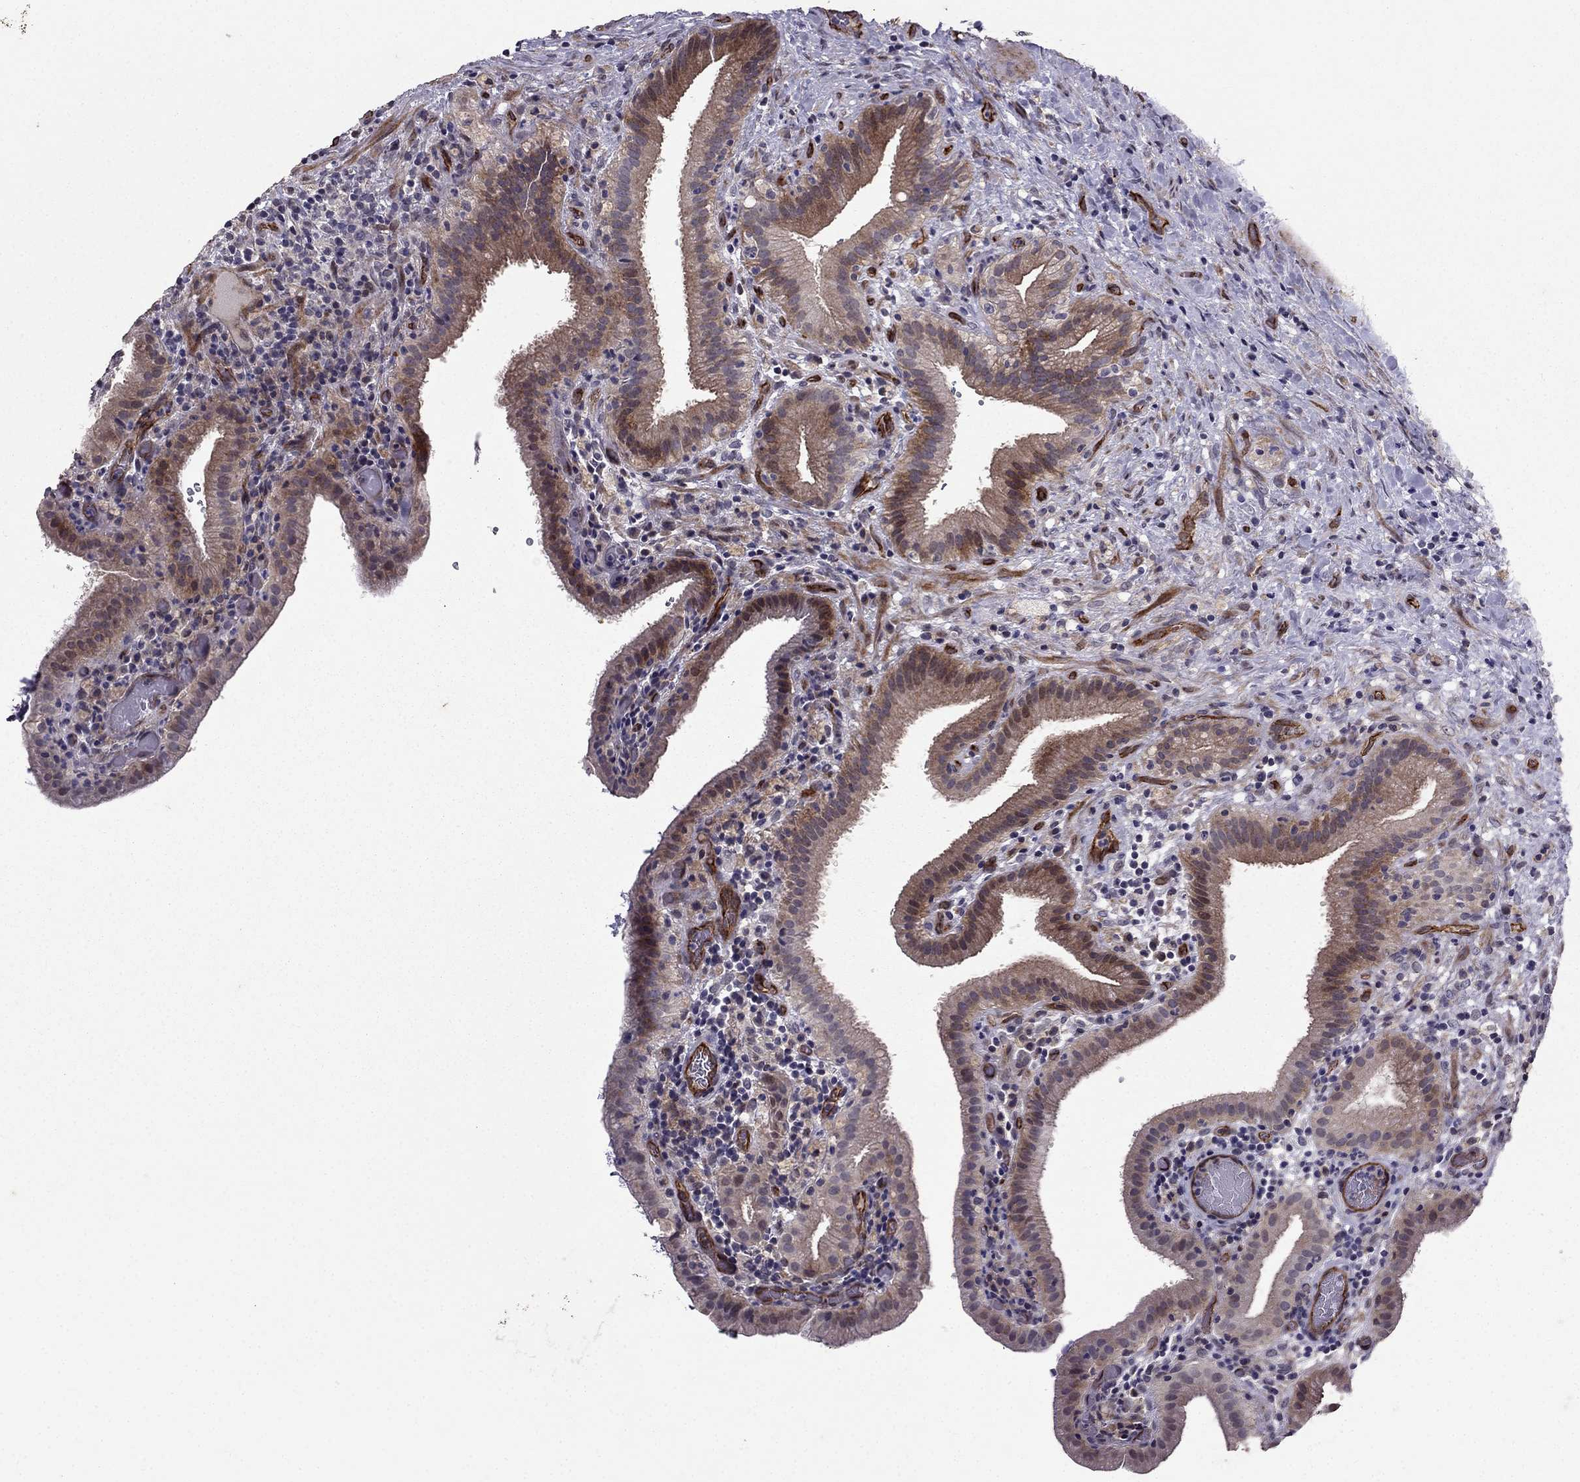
{"staining": {"intensity": "moderate", "quantity": "25%-75%", "location": "cytoplasmic/membranous"}, "tissue": "gallbladder", "cell_type": "Glandular cells", "image_type": "normal", "snomed": [{"axis": "morphology", "description": "Normal tissue, NOS"}, {"axis": "topography", "description": "Gallbladder"}], "caption": "A brown stain labels moderate cytoplasmic/membranous positivity of a protein in glandular cells of benign gallbladder. (DAB (3,3'-diaminobenzidine) IHC, brown staining for protein, blue staining for nuclei).", "gene": "RASIP1", "patient": {"sex": "male", "age": 62}}